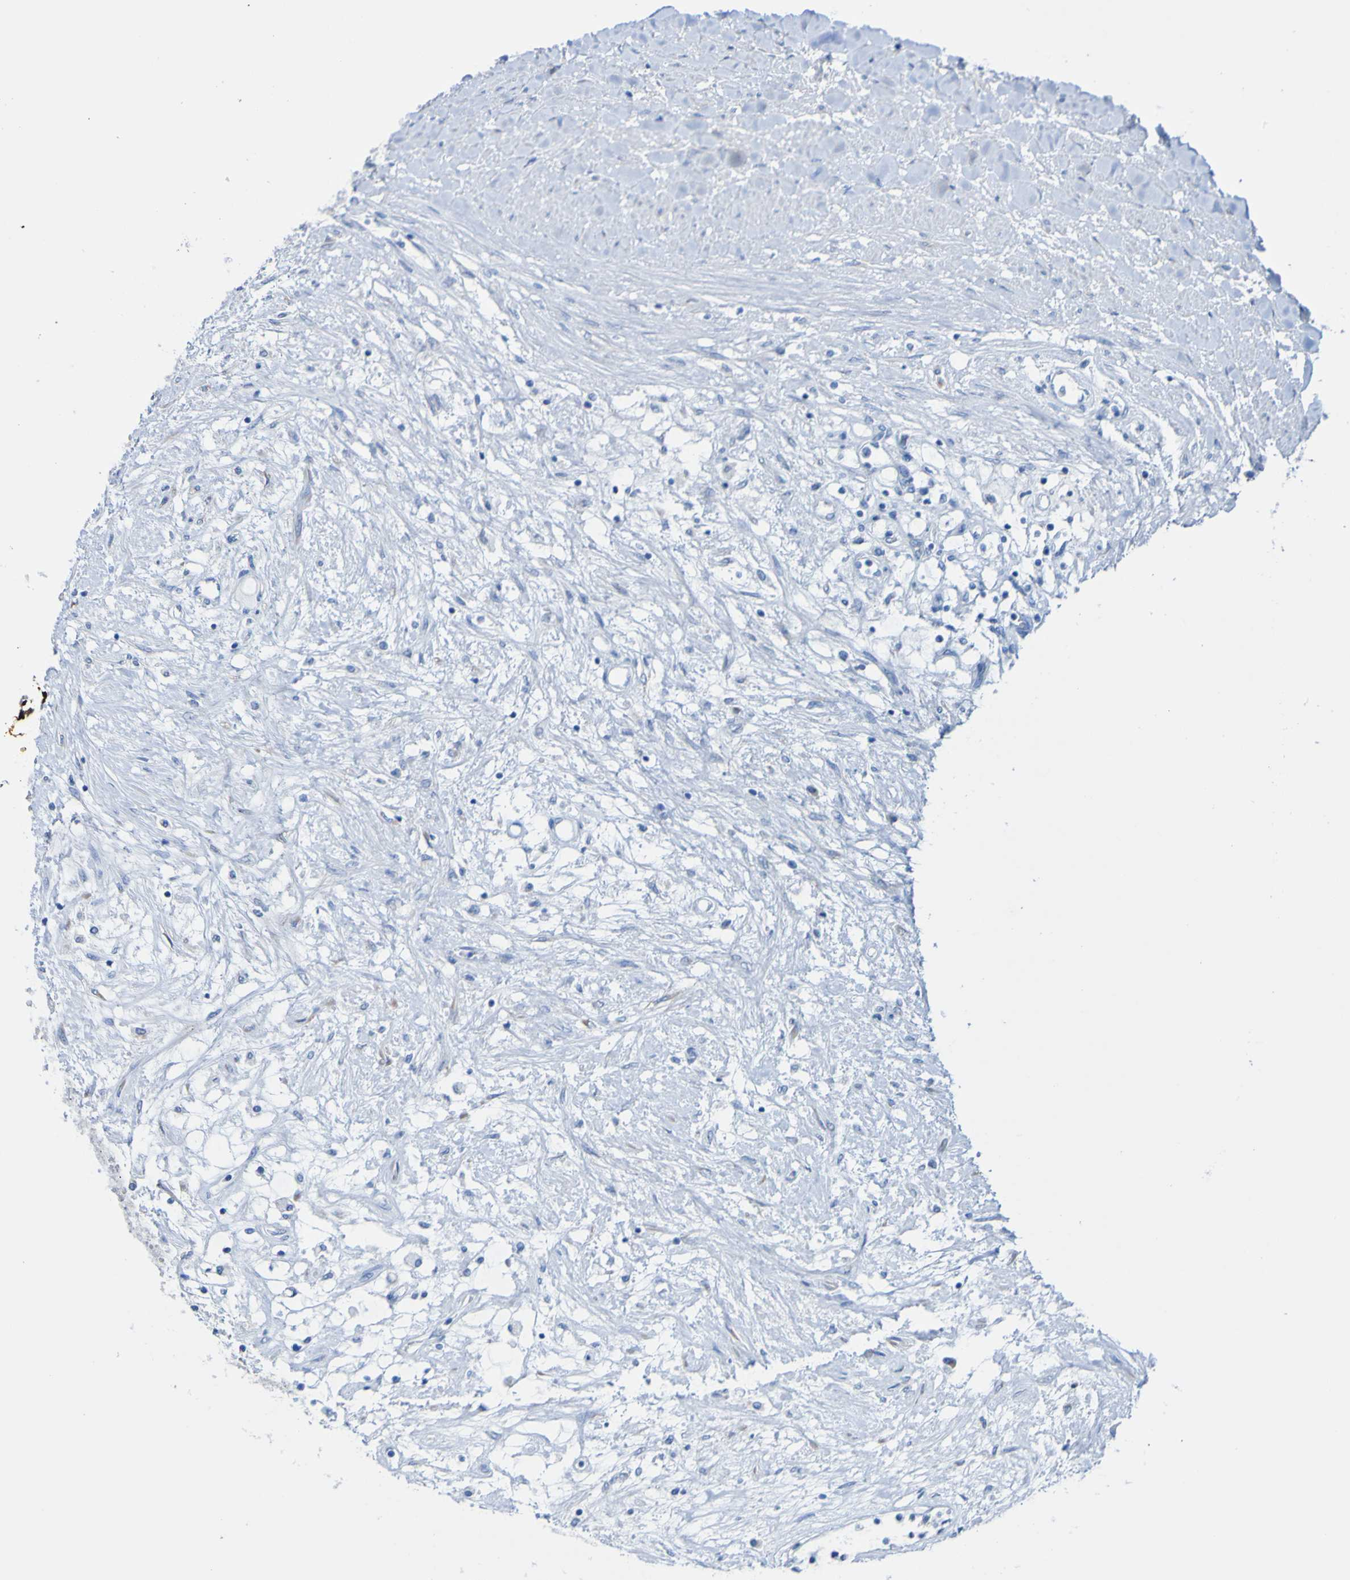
{"staining": {"intensity": "negative", "quantity": "none", "location": "none"}, "tissue": "renal cancer", "cell_type": "Tumor cells", "image_type": "cancer", "snomed": [{"axis": "morphology", "description": "Adenocarcinoma, NOS"}, {"axis": "topography", "description": "Kidney"}], "caption": "Immunohistochemical staining of renal cancer exhibits no significant staining in tumor cells. (DAB IHC with hematoxylin counter stain).", "gene": "ACMSD", "patient": {"sex": "male", "age": 68}}